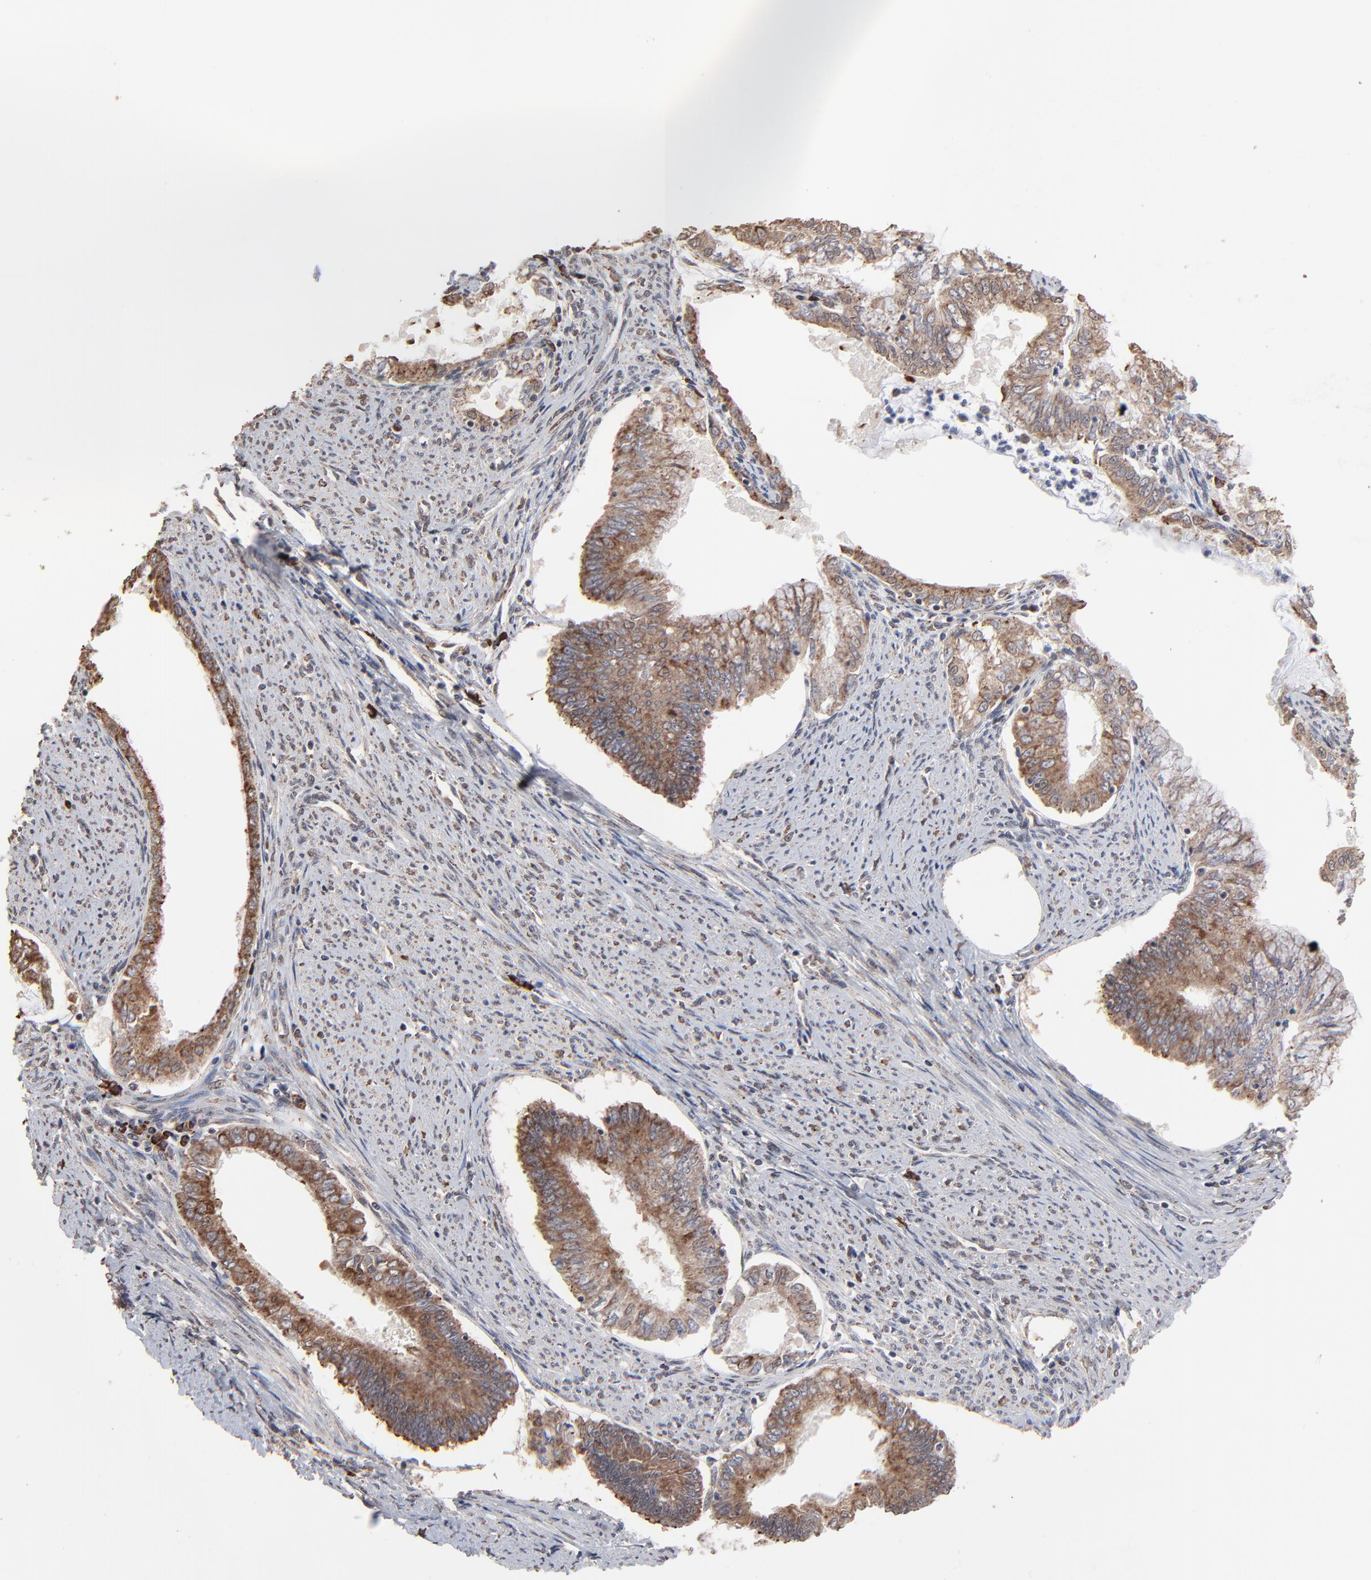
{"staining": {"intensity": "moderate", "quantity": ">75%", "location": "cytoplasmic/membranous"}, "tissue": "endometrial cancer", "cell_type": "Tumor cells", "image_type": "cancer", "snomed": [{"axis": "morphology", "description": "Adenocarcinoma, NOS"}, {"axis": "topography", "description": "Endometrium"}], "caption": "Endometrial adenocarcinoma stained with DAB immunohistochemistry (IHC) exhibits medium levels of moderate cytoplasmic/membranous positivity in about >75% of tumor cells. (Stains: DAB (3,3'-diaminobenzidine) in brown, nuclei in blue, Microscopy: brightfield microscopy at high magnification).", "gene": "CHM", "patient": {"sex": "female", "age": 76}}